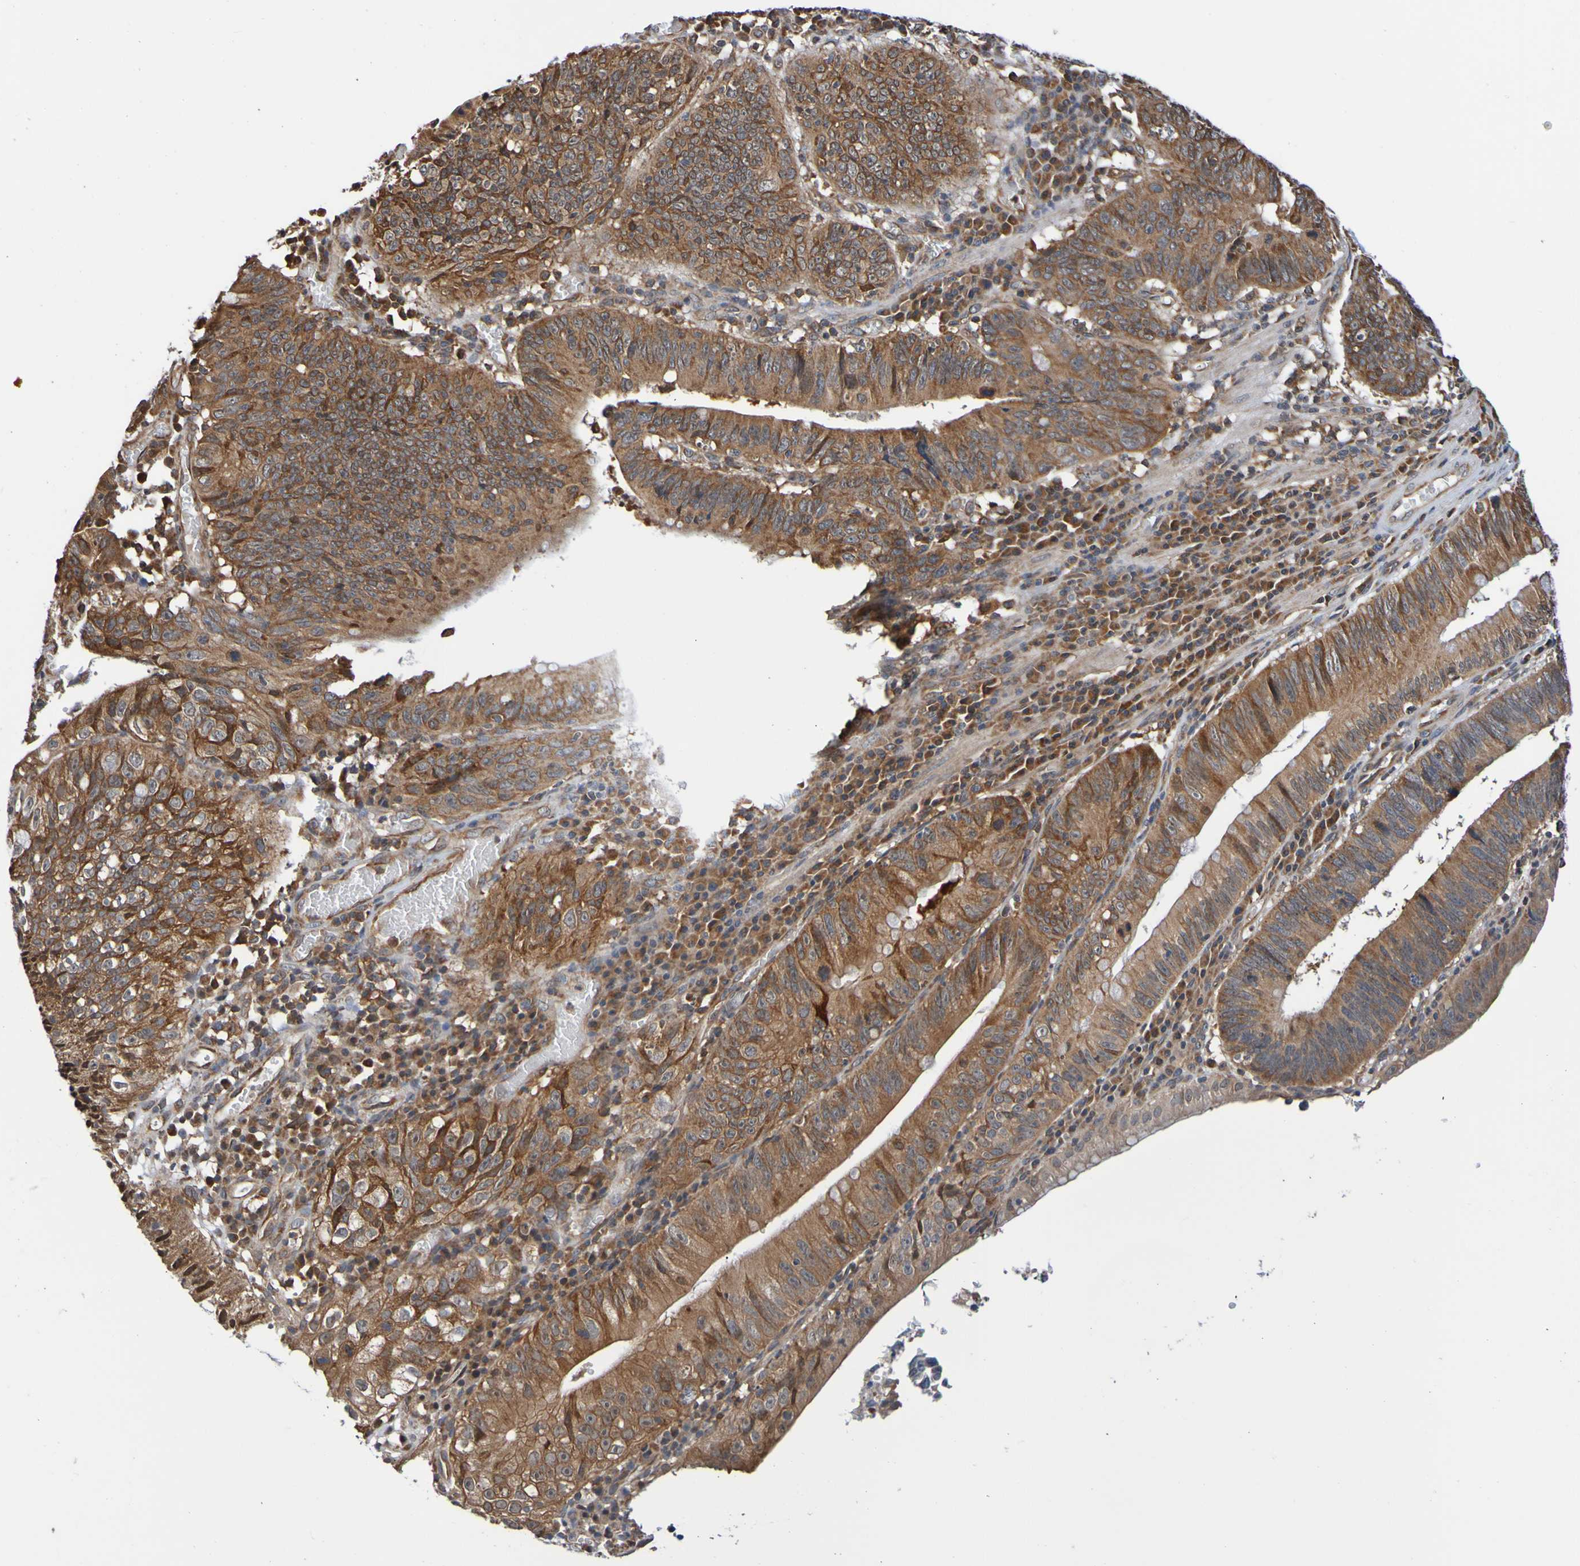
{"staining": {"intensity": "strong", "quantity": ">75%", "location": "cytoplasmic/membranous"}, "tissue": "stomach cancer", "cell_type": "Tumor cells", "image_type": "cancer", "snomed": [{"axis": "morphology", "description": "Adenocarcinoma, NOS"}, {"axis": "topography", "description": "Stomach"}], "caption": "DAB (3,3'-diaminobenzidine) immunohistochemical staining of stomach cancer (adenocarcinoma) shows strong cytoplasmic/membranous protein staining in approximately >75% of tumor cells.", "gene": "AXIN1", "patient": {"sex": "male", "age": 59}}